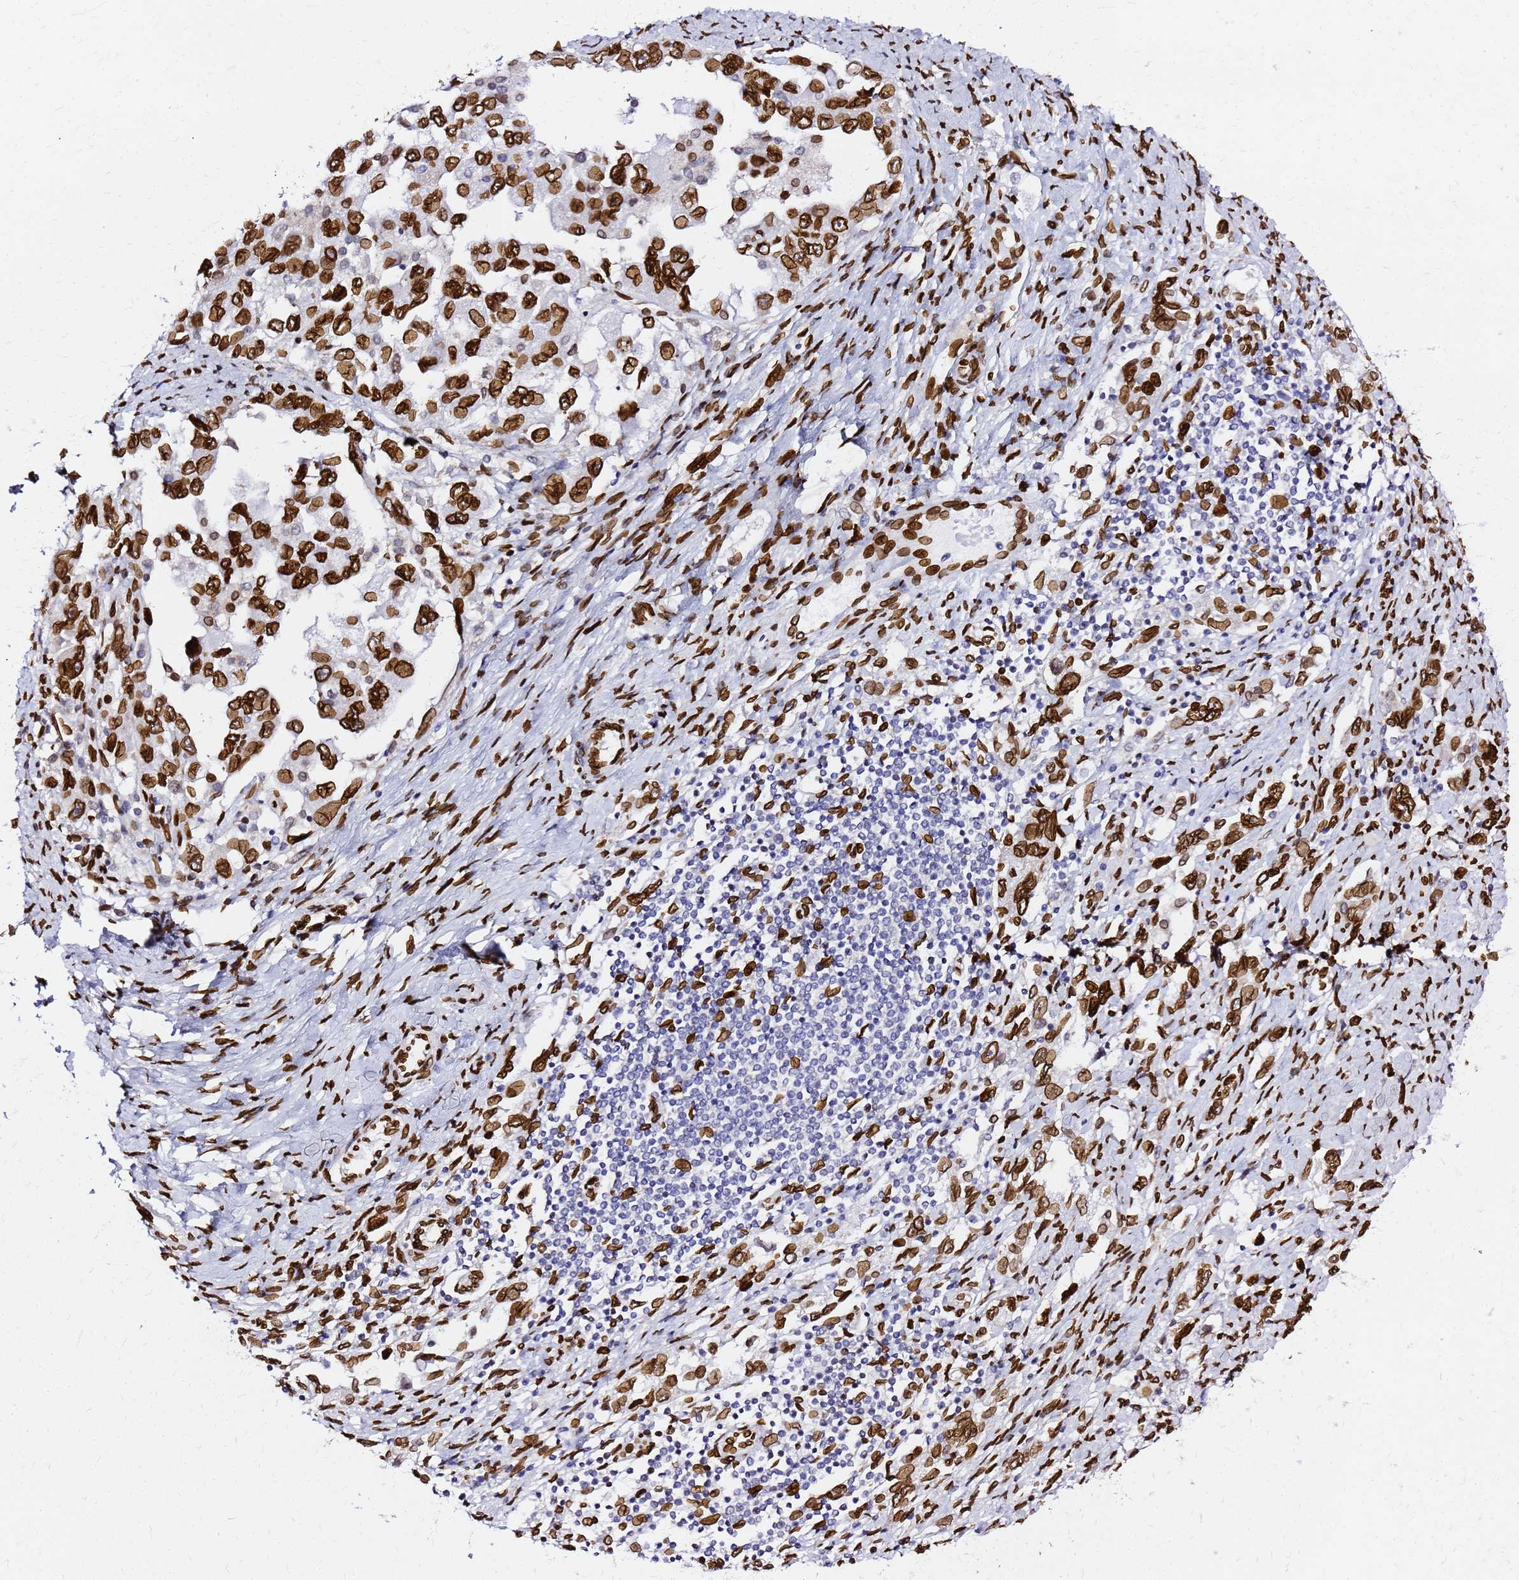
{"staining": {"intensity": "strong", "quantity": ">75%", "location": "cytoplasmic/membranous,nuclear"}, "tissue": "ovarian cancer", "cell_type": "Tumor cells", "image_type": "cancer", "snomed": [{"axis": "morphology", "description": "Carcinoma, NOS"}, {"axis": "morphology", "description": "Cystadenocarcinoma, serous, NOS"}, {"axis": "topography", "description": "Ovary"}], "caption": "IHC staining of ovarian cancer (carcinoma), which exhibits high levels of strong cytoplasmic/membranous and nuclear positivity in approximately >75% of tumor cells indicating strong cytoplasmic/membranous and nuclear protein positivity. The staining was performed using DAB (3,3'-diaminobenzidine) (brown) for protein detection and nuclei were counterstained in hematoxylin (blue).", "gene": "C6orf141", "patient": {"sex": "female", "age": 69}}